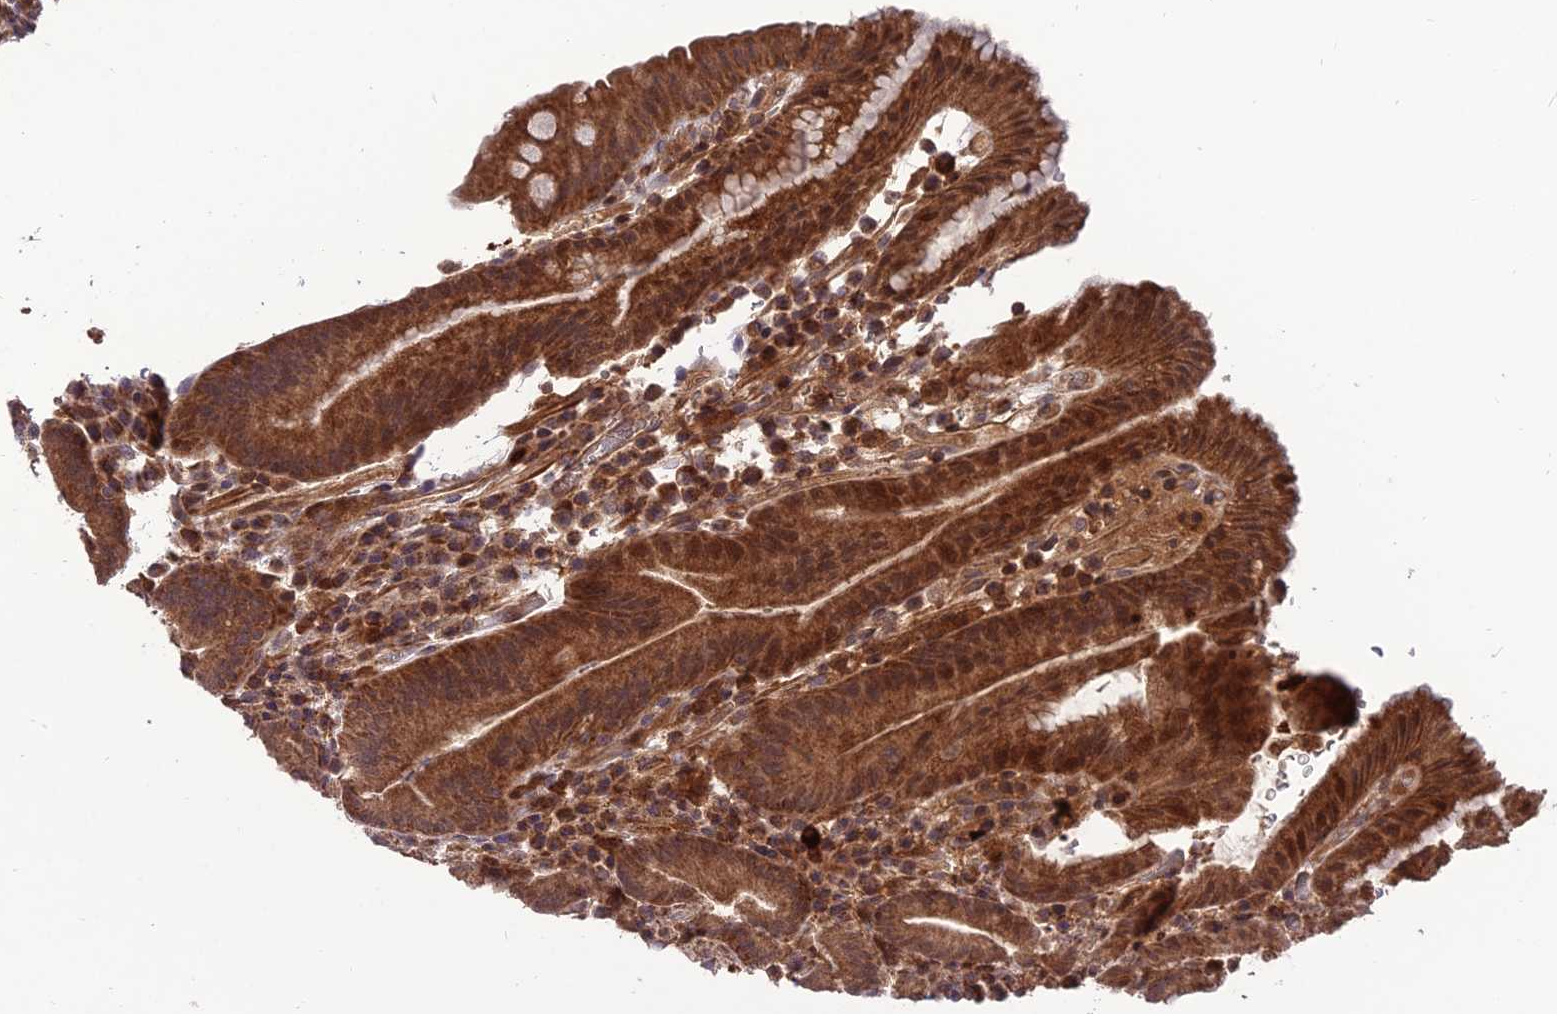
{"staining": {"intensity": "strong", "quantity": ">75%", "location": "cytoplasmic/membranous,nuclear"}, "tissue": "stomach", "cell_type": "Glandular cells", "image_type": "normal", "snomed": [{"axis": "morphology", "description": "Normal tissue, NOS"}, {"axis": "morphology", "description": "Inflammation, NOS"}, {"axis": "topography", "description": "Stomach"}], "caption": "Protein analysis of benign stomach reveals strong cytoplasmic/membranous,nuclear expression in approximately >75% of glandular cells.", "gene": "NDUFC1", "patient": {"sex": "male", "age": 79}}